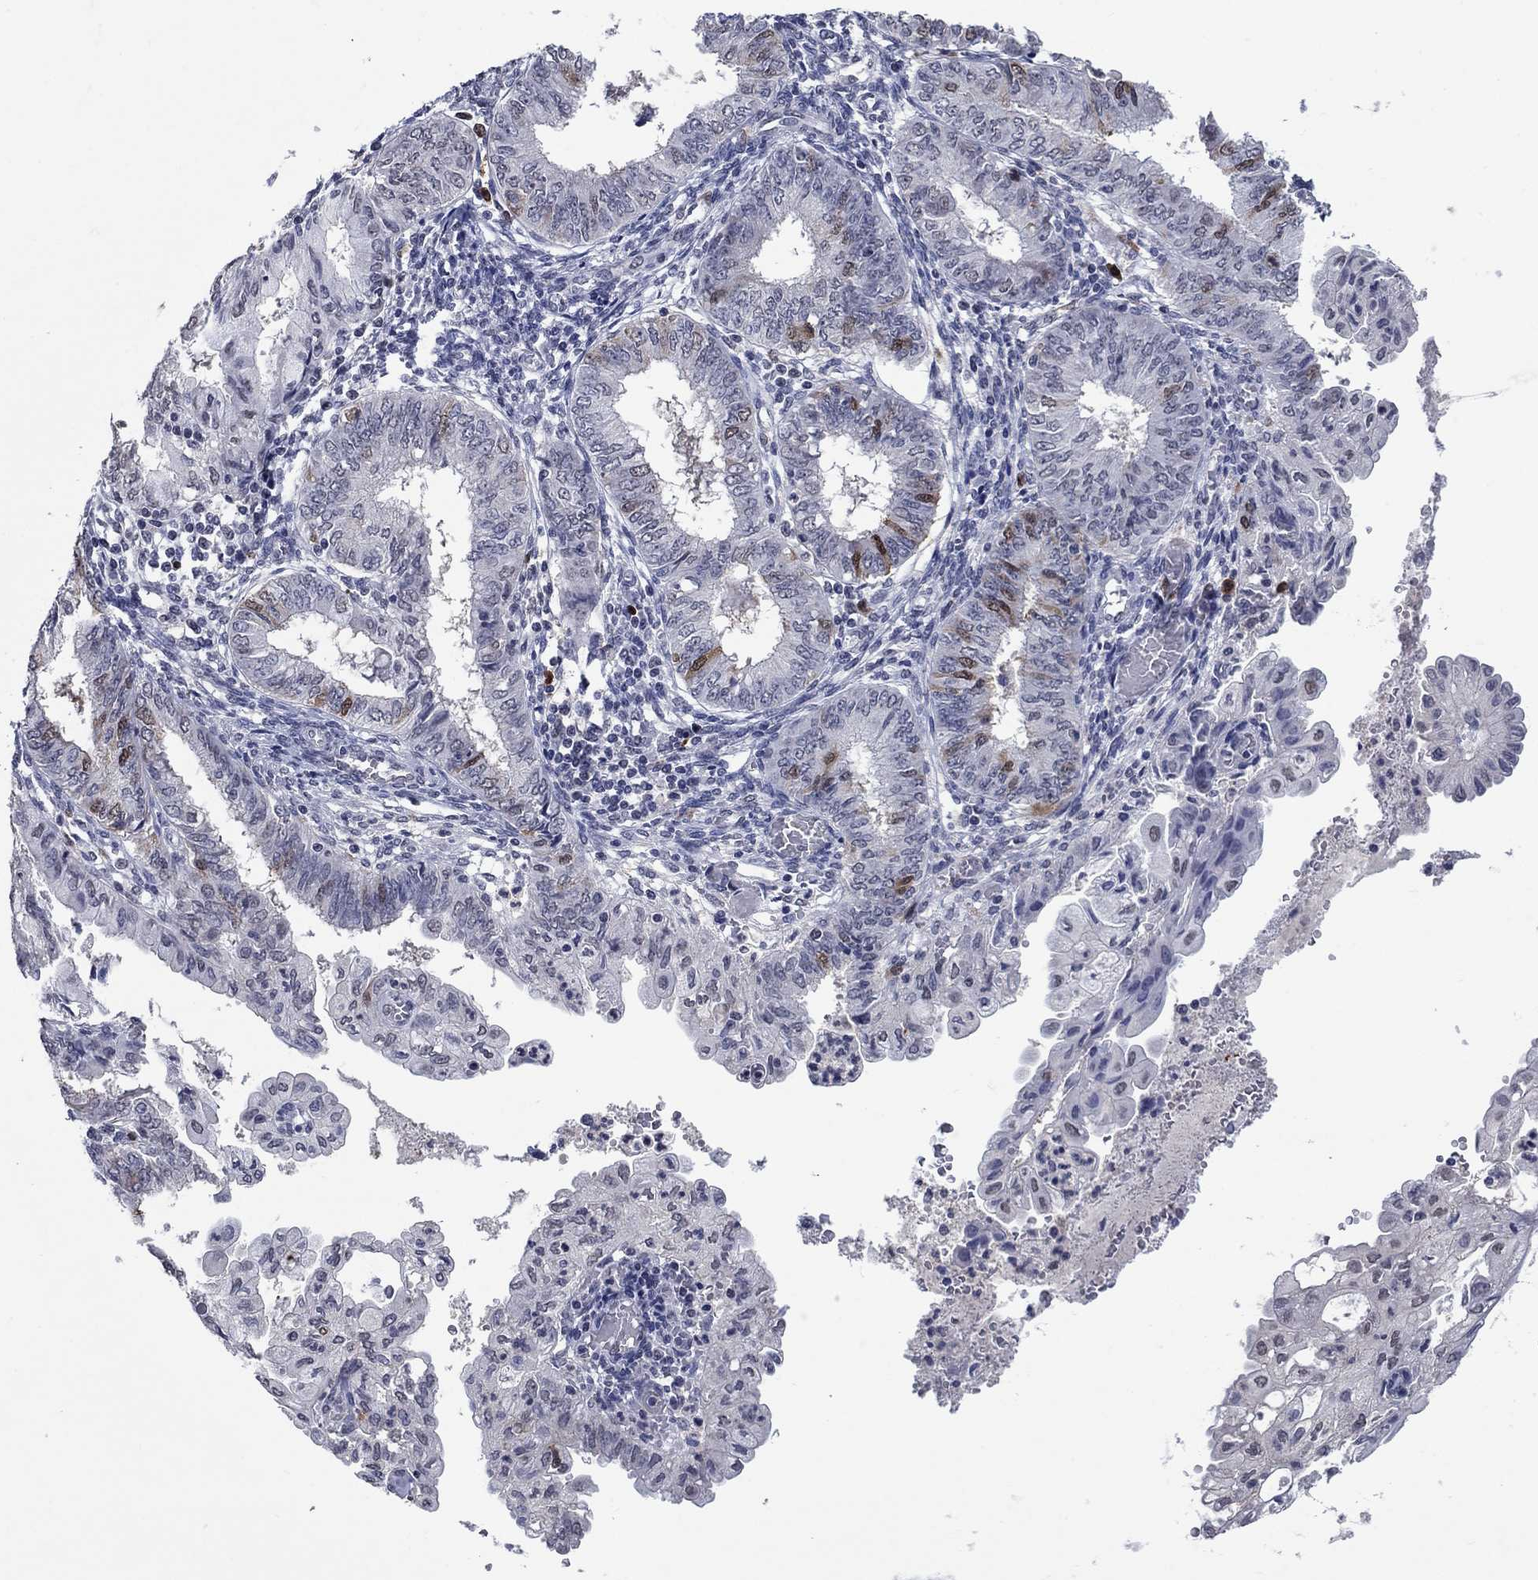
{"staining": {"intensity": "strong", "quantity": "<25%", "location": "nuclear"}, "tissue": "endometrial cancer", "cell_type": "Tumor cells", "image_type": "cancer", "snomed": [{"axis": "morphology", "description": "Adenocarcinoma, NOS"}, {"axis": "topography", "description": "Endometrium"}], "caption": "The micrograph displays staining of endometrial cancer (adenocarcinoma), revealing strong nuclear protein expression (brown color) within tumor cells.", "gene": "TYMS", "patient": {"sex": "female", "age": 68}}